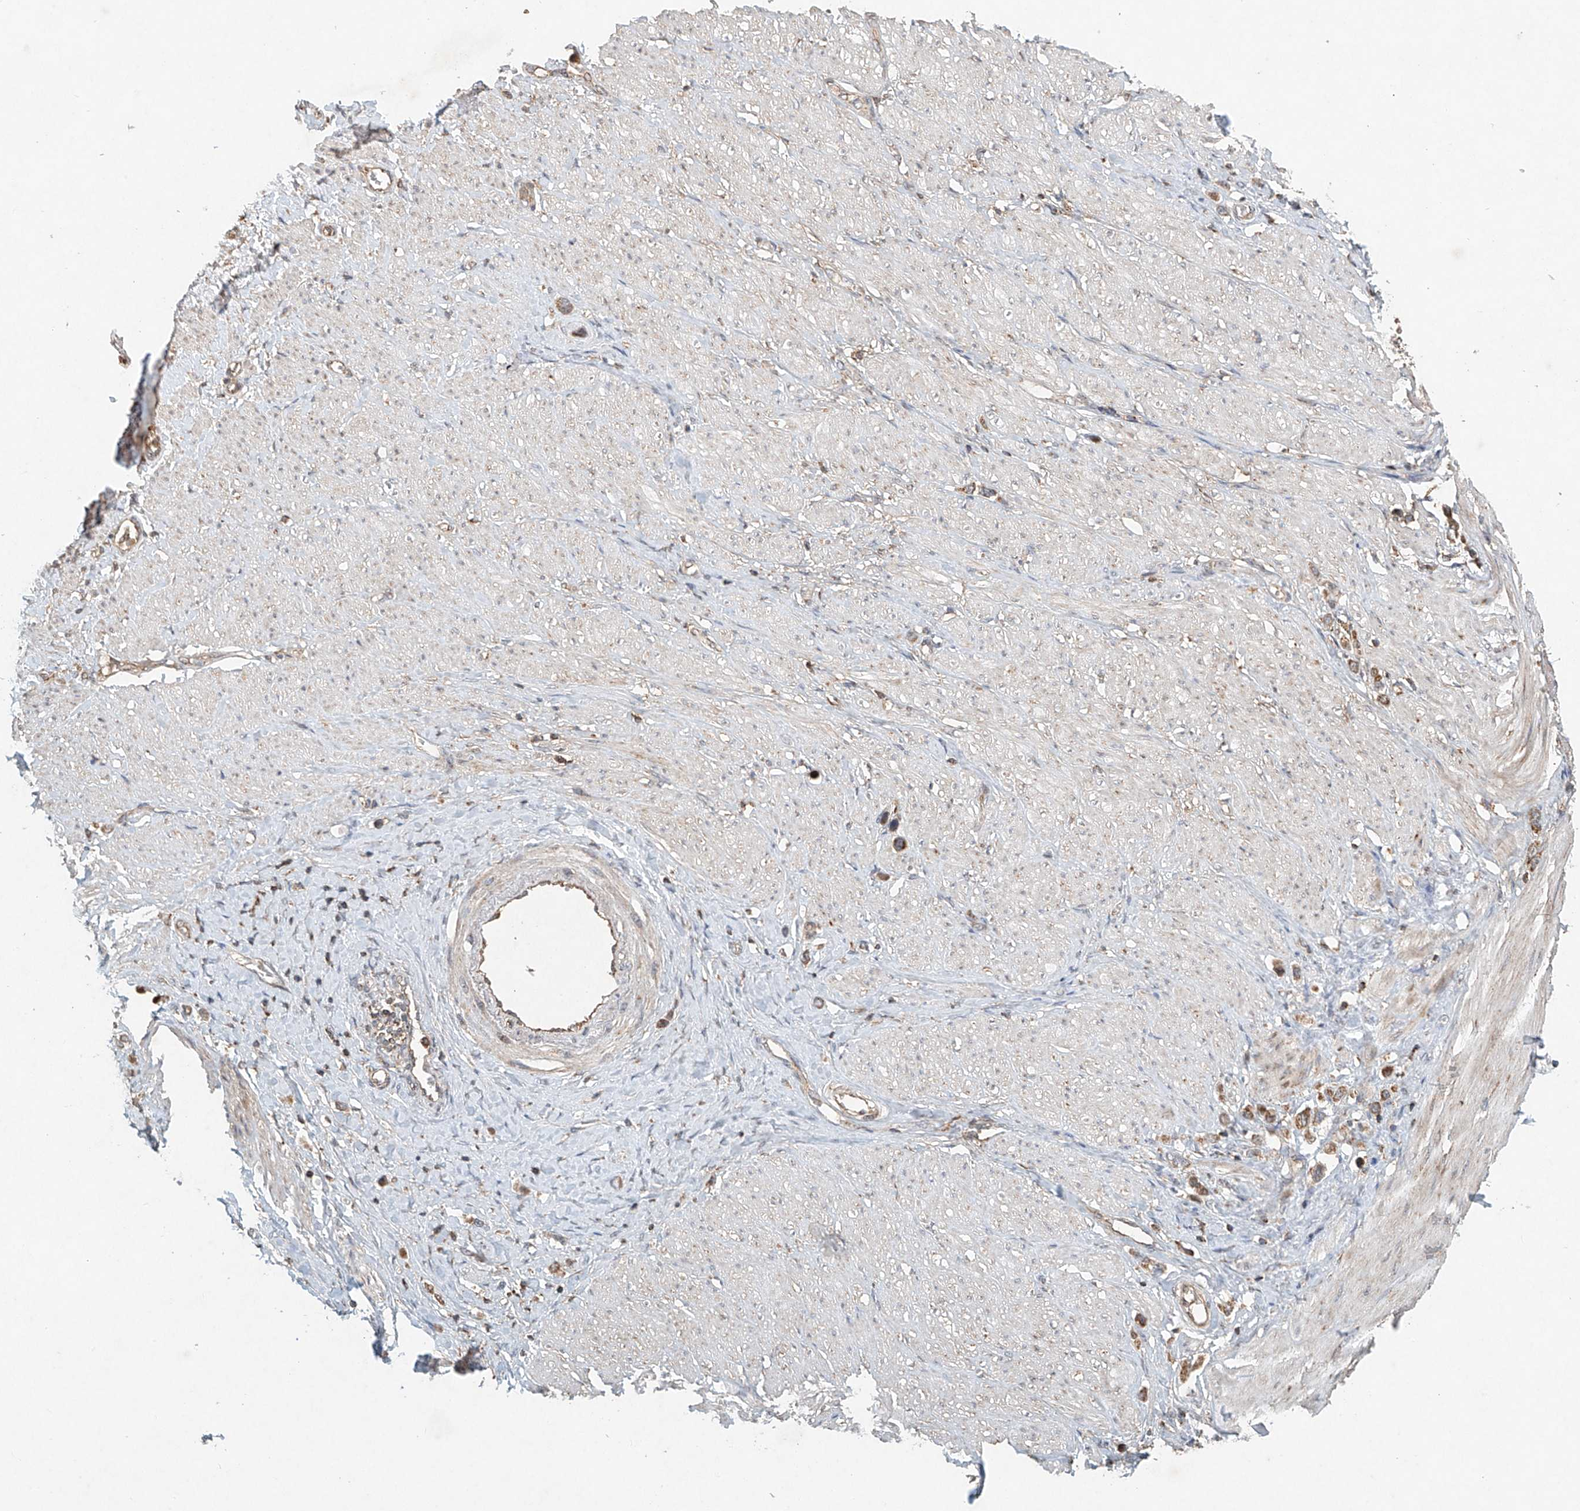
{"staining": {"intensity": "weak", "quantity": ">75%", "location": "cytoplasmic/membranous"}, "tissue": "stomach cancer", "cell_type": "Tumor cells", "image_type": "cancer", "snomed": [{"axis": "morphology", "description": "Adenocarcinoma, NOS"}, {"axis": "topography", "description": "Stomach"}], "caption": "High-power microscopy captured an immunohistochemistry histopathology image of adenocarcinoma (stomach), revealing weak cytoplasmic/membranous positivity in about >75% of tumor cells. (brown staining indicates protein expression, while blue staining denotes nuclei).", "gene": "DCAF11", "patient": {"sex": "female", "age": 65}}